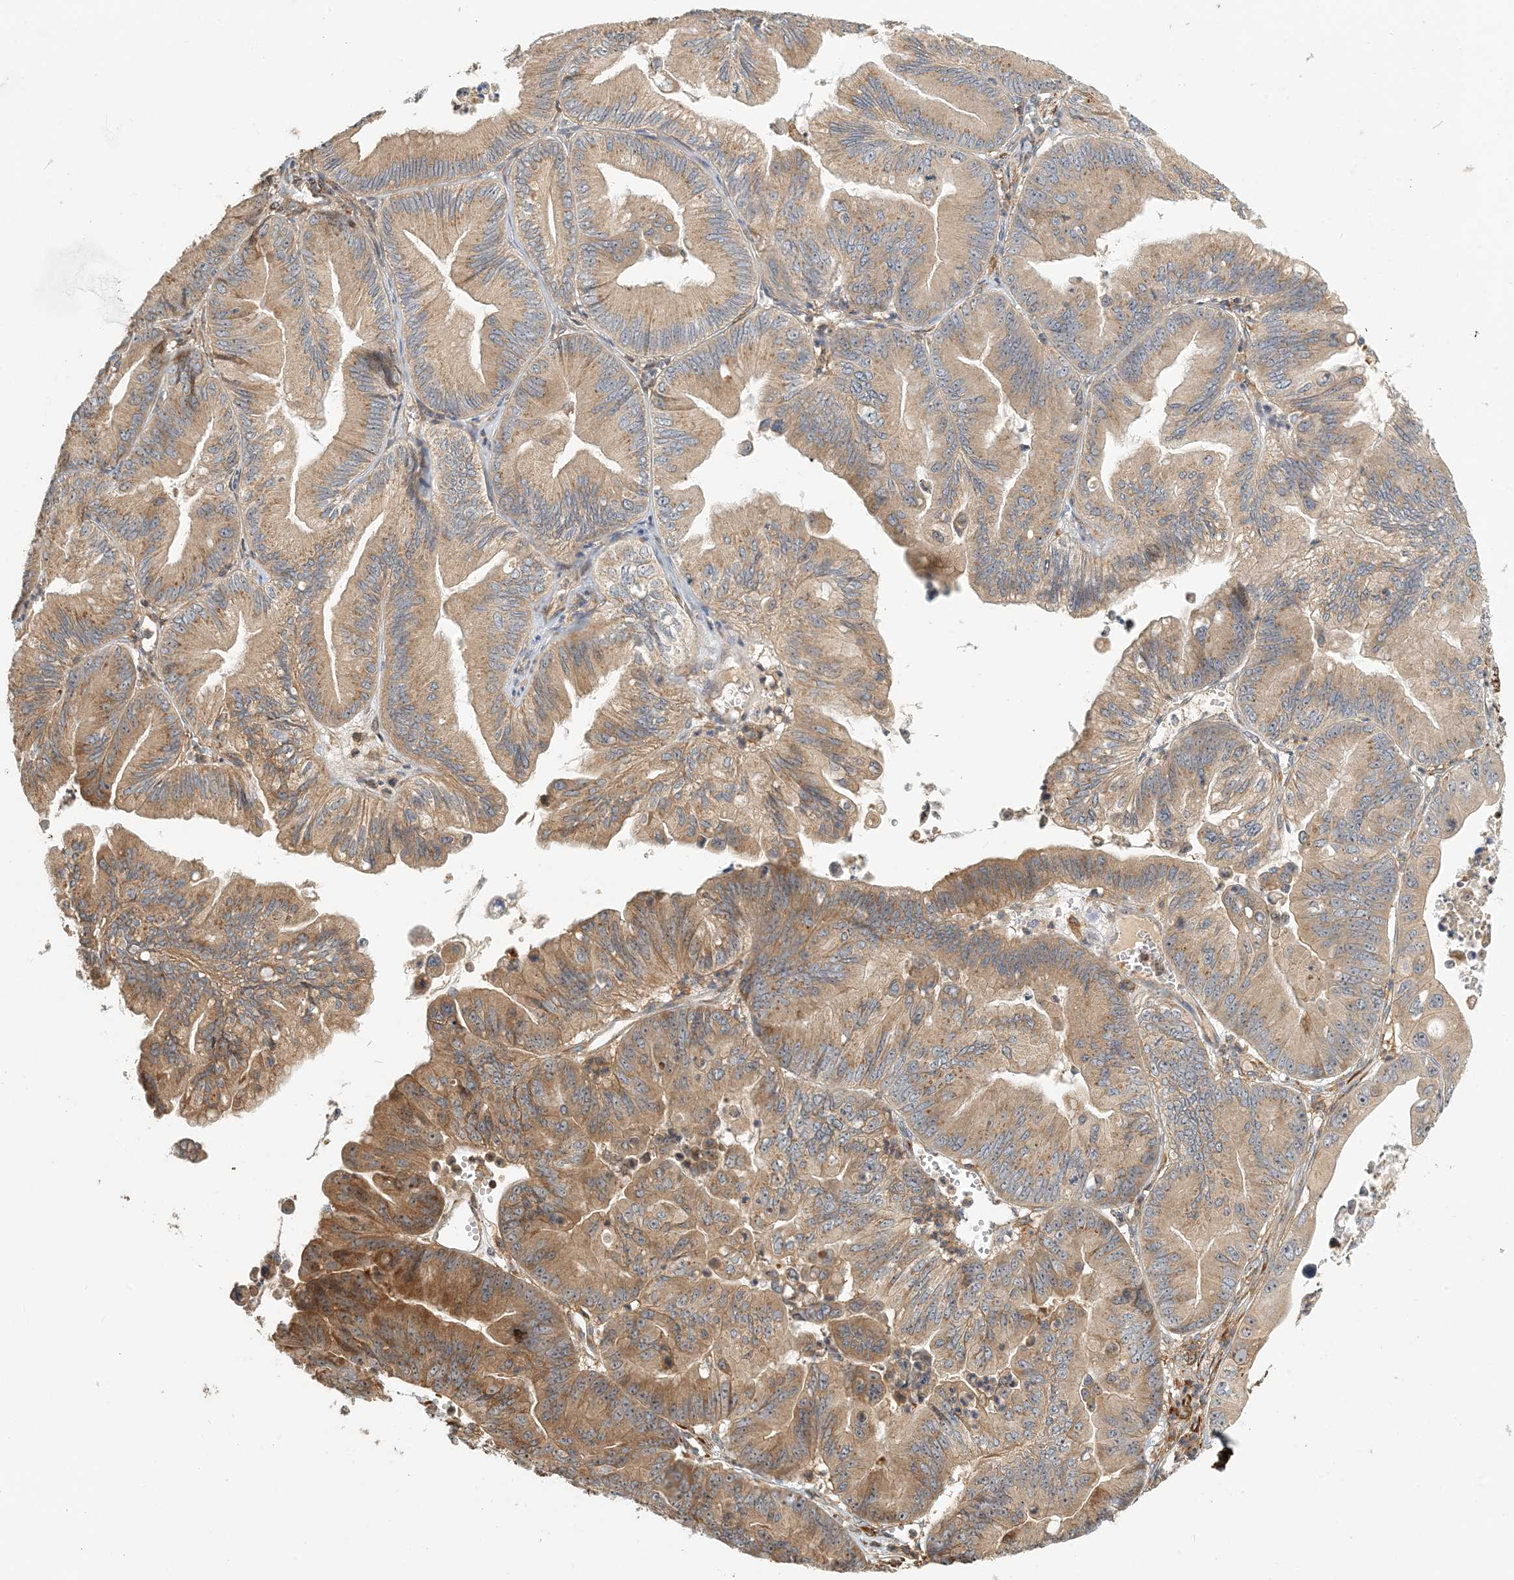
{"staining": {"intensity": "moderate", "quantity": "25%-75%", "location": "cytoplasmic/membranous"}, "tissue": "ovarian cancer", "cell_type": "Tumor cells", "image_type": "cancer", "snomed": [{"axis": "morphology", "description": "Cystadenocarcinoma, mucinous, NOS"}, {"axis": "topography", "description": "Ovary"}], "caption": "A histopathology image of ovarian cancer (mucinous cystadenocarcinoma) stained for a protein exhibits moderate cytoplasmic/membranous brown staining in tumor cells.", "gene": "COLEC11", "patient": {"sex": "female", "age": 71}}